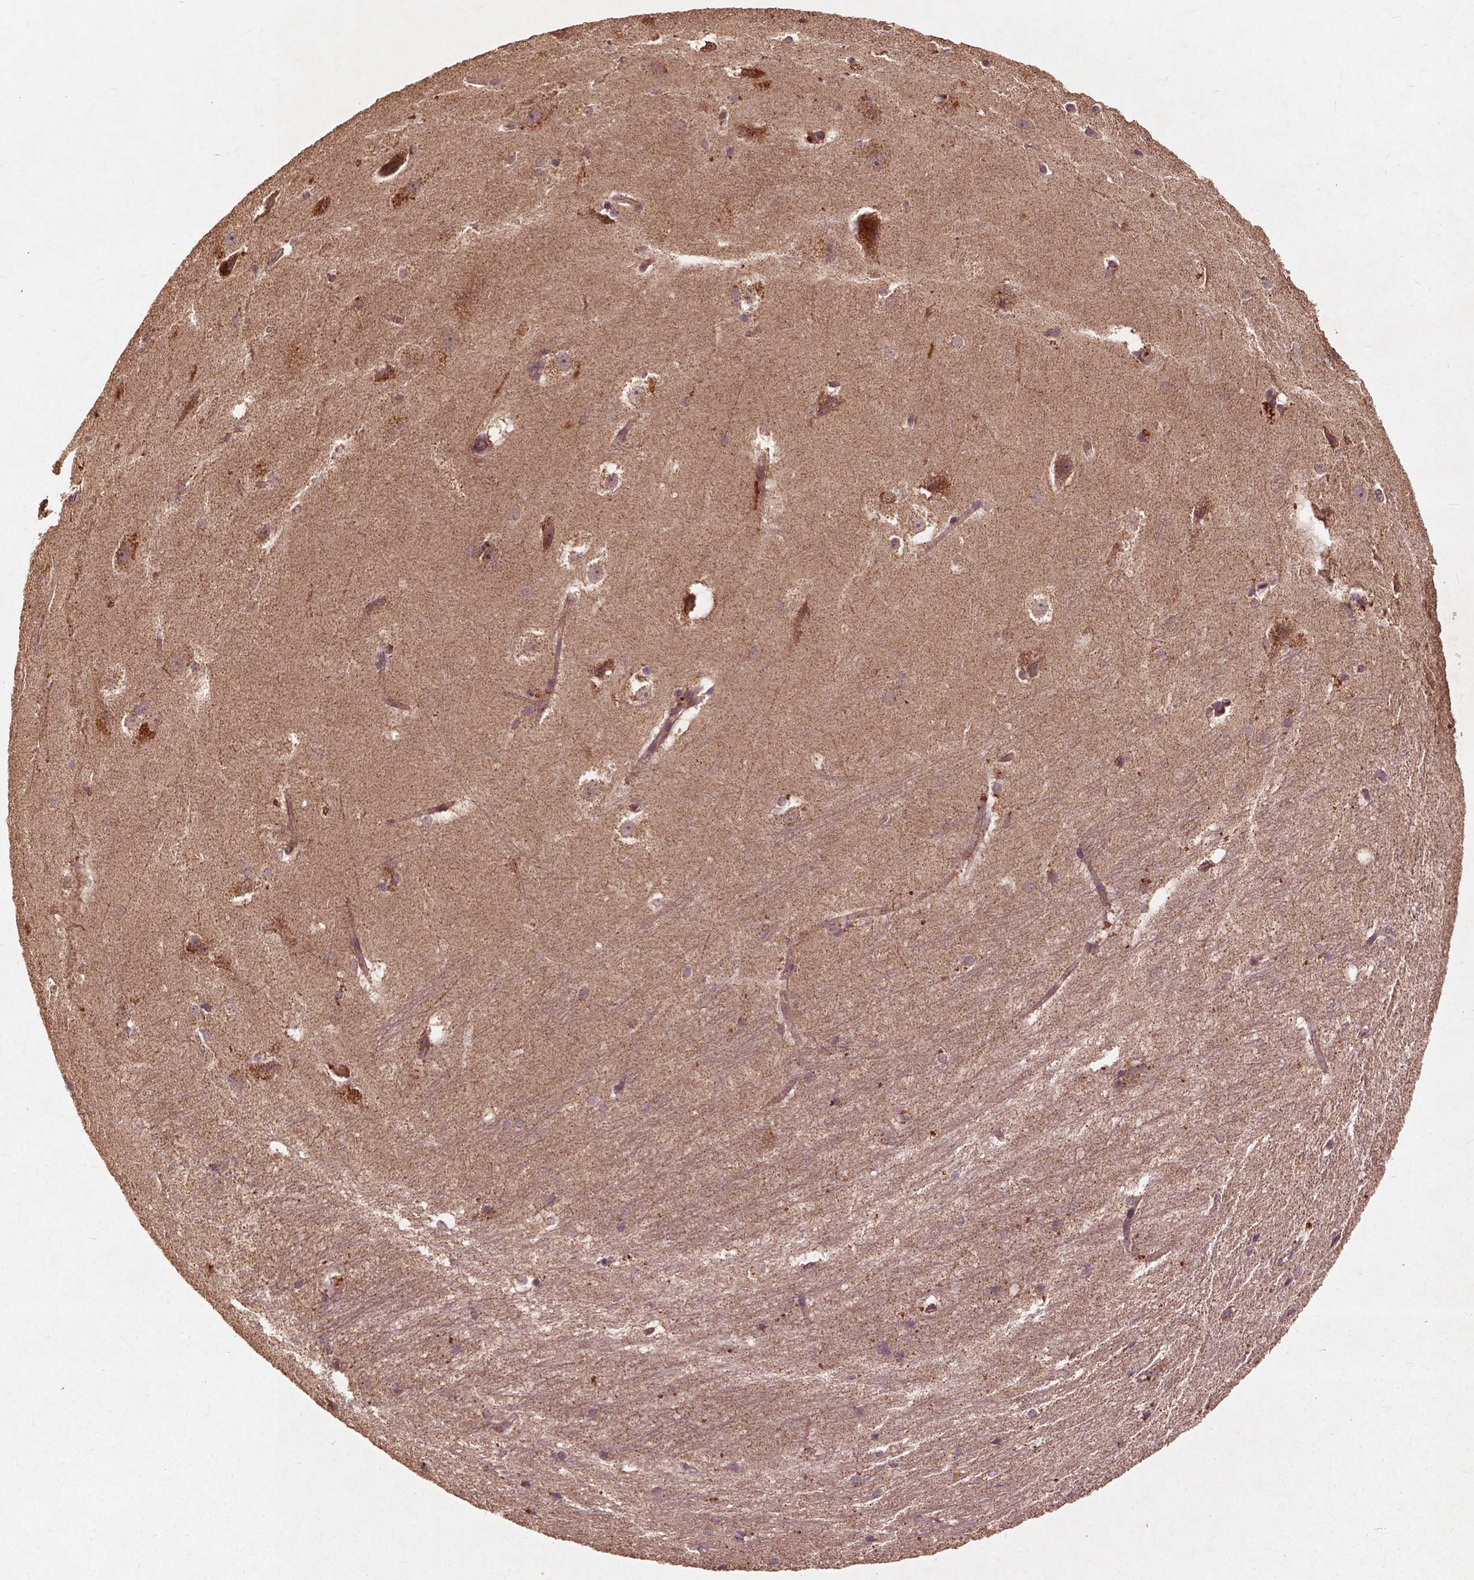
{"staining": {"intensity": "negative", "quantity": "none", "location": "none"}, "tissue": "hippocampus", "cell_type": "Glial cells", "image_type": "normal", "snomed": [{"axis": "morphology", "description": "Normal tissue, NOS"}, {"axis": "topography", "description": "Cerebral cortex"}, {"axis": "topography", "description": "Hippocampus"}], "caption": "Hippocampus stained for a protein using IHC reveals no expression glial cells.", "gene": "ST6GALNAC5", "patient": {"sex": "female", "age": 19}}